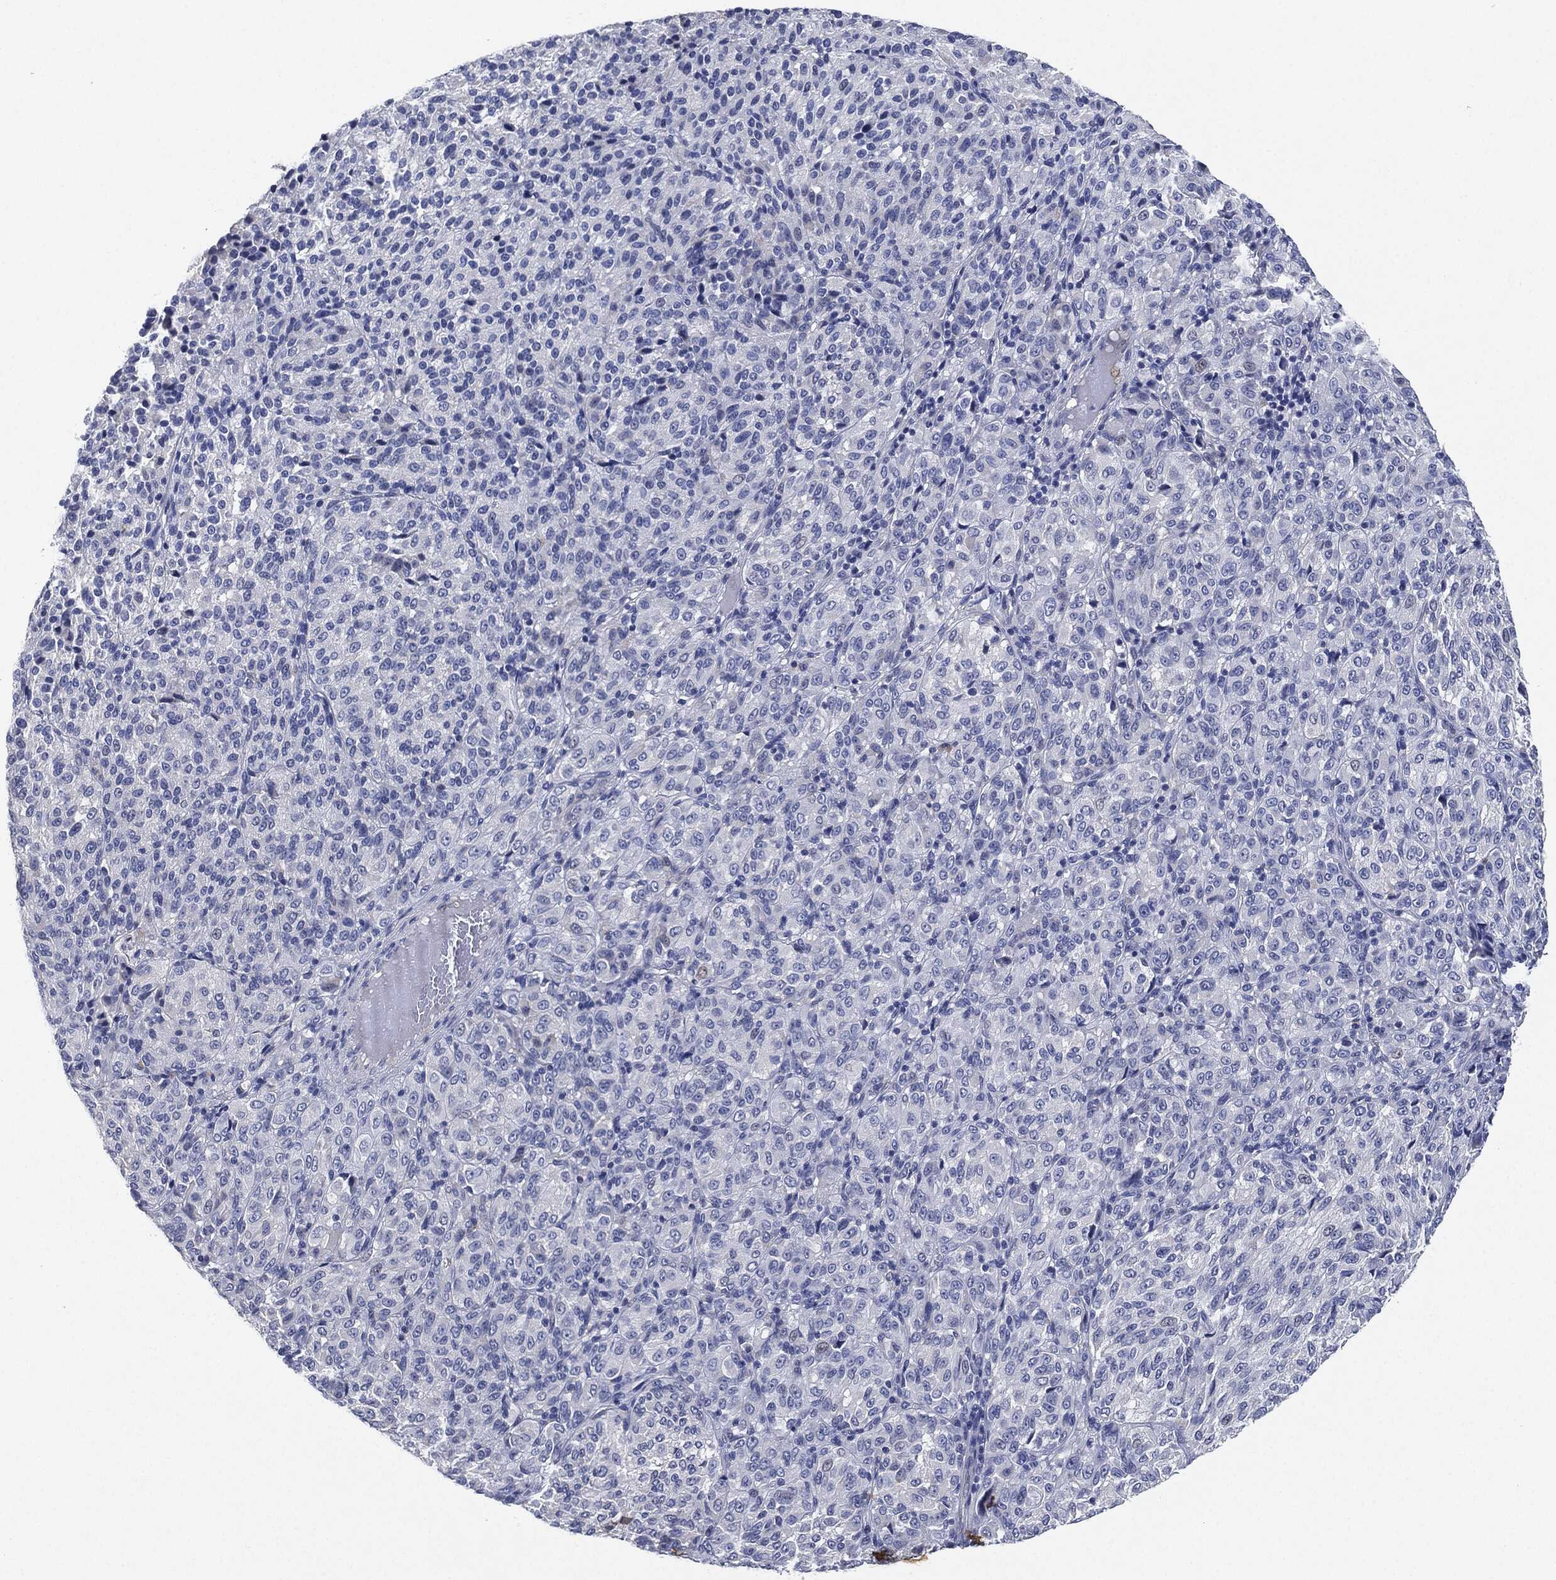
{"staining": {"intensity": "negative", "quantity": "none", "location": "none"}, "tissue": "melanoma", "cell_type": "Tumor cells", "image_type": "cancer", "snomed": [{"axis": "morphology", "description": "Malignant melanoma, Metastatic site"}, {"axis": "topography", "description": "Brain"}], "caption": "DAB (3,3'-diaminobenzidine) immunohistochemical staining of human melanoma shows no significant expression in tumor cells.", "gene": "NTRK1", "patient": {"sex": "female", "age": 56}}